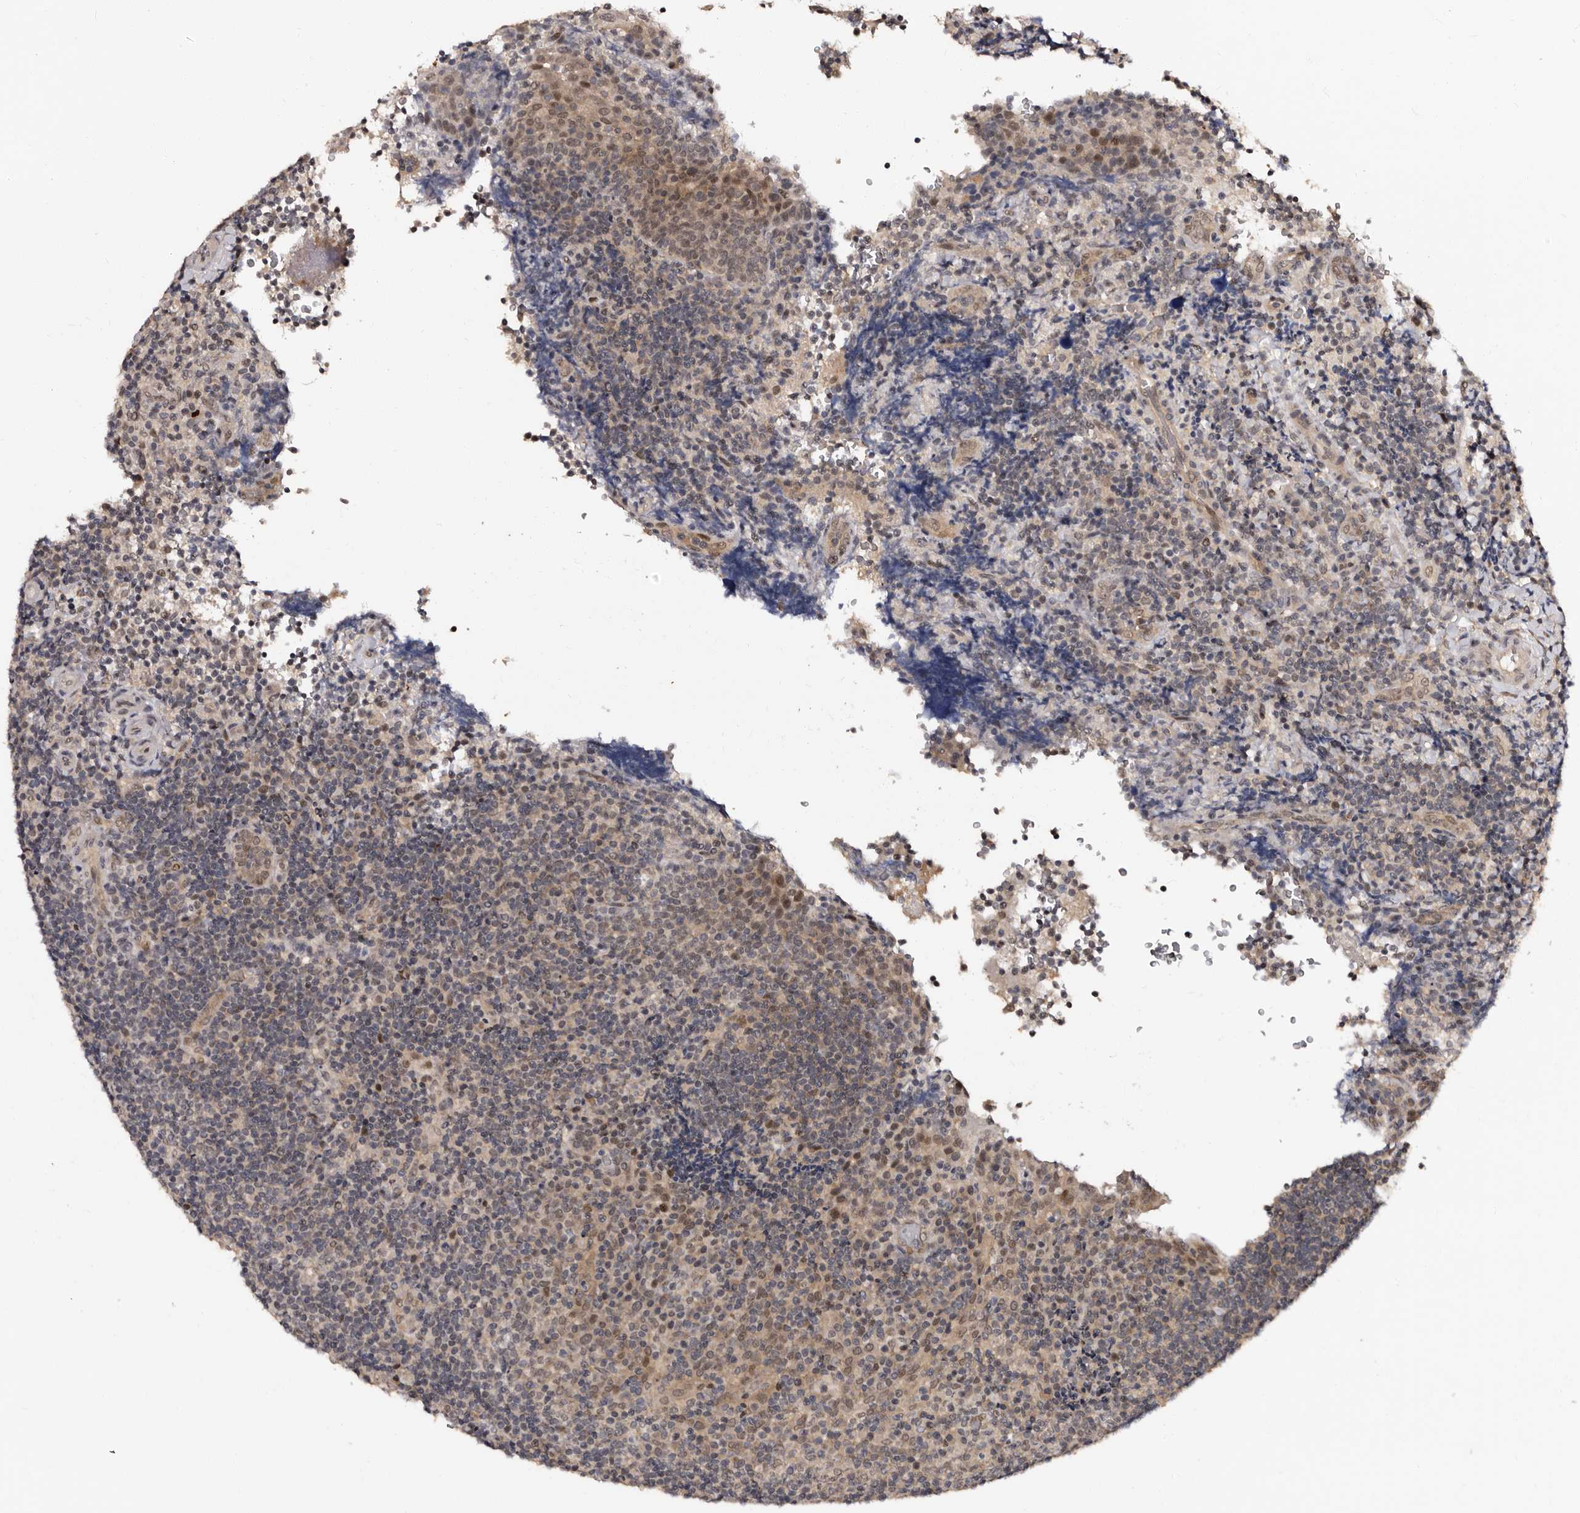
{"staining": {"intensity": "moderate", "quantity": "<25%", "location": "nuclear"}, "tissue": "lymphoma", "cell_type": "Tumor cells", "image_type": "cancer", "snomed": [{"axis": "morphology", "description": "Malignant lymphoma, non-Hodgkin's type, High grade"}, {"axis": "topography", "description": "Tonsil"}], "caption": "Protein staining by immunohistochemistry (IHC) demonstrates moderate nuclear positivity in approximately <25% of tumor cells in lymphoma. Using DAB (brown) and hematoxylin (blue) stains, captured at high magnification using brightfield microscopy.", "gene": "TBC1D22B", "patient": {"sex": "female", "age": 36}}